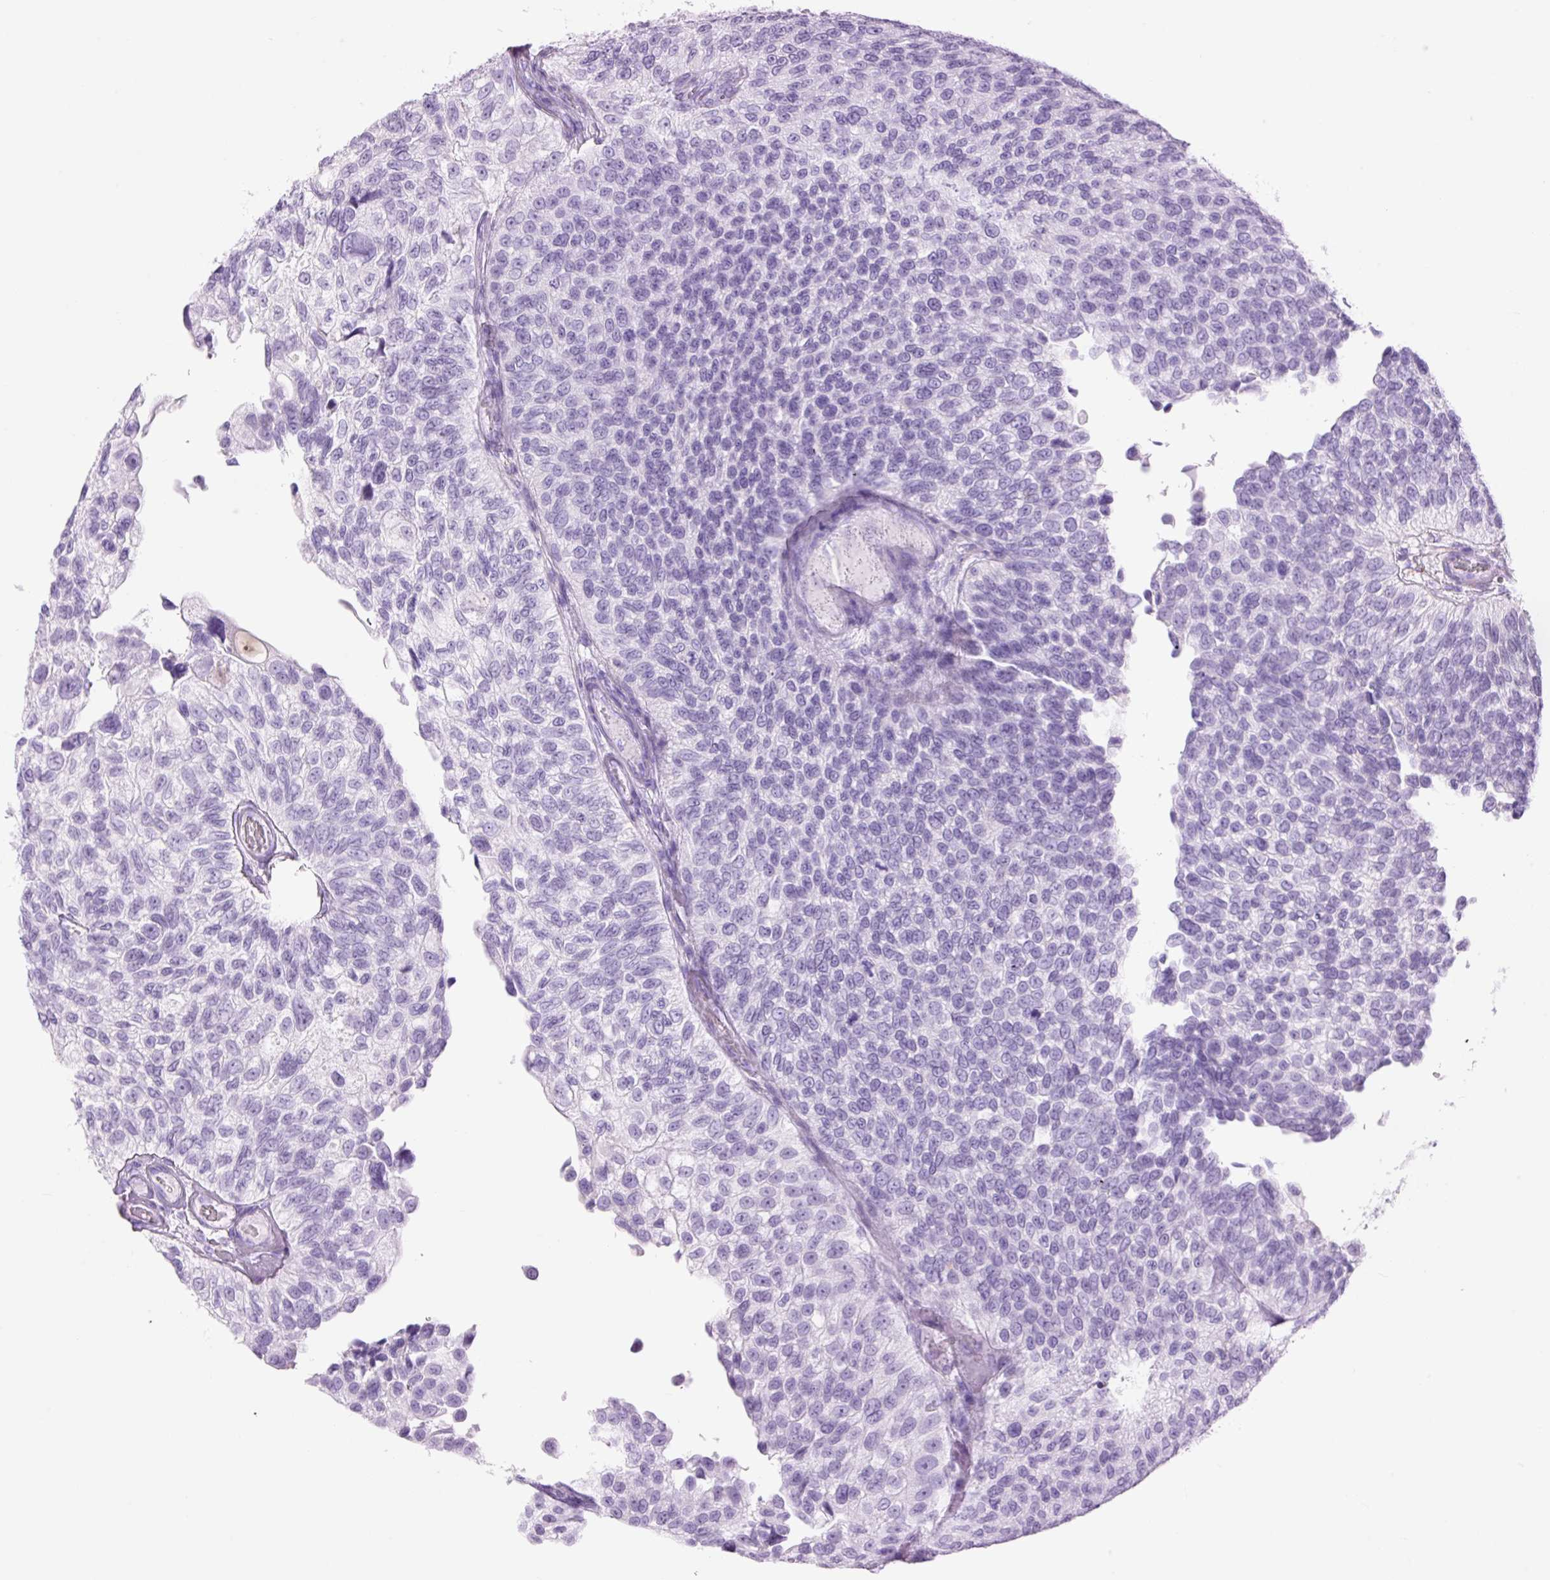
{"staining": {"intensity": "negative", "quantity": "none", "location": "none"}, "tissue": "urothelial cancer", "cell_type": "Tumor cells", "image_type": "cancer", "snomed": [{"axis": "morphology", "description": "Urothelial carcinoma, NOS"}, {"axis": "topography", "description": "Urinary bladder"}], "caption": "IHC photomicrograph of neoplastic tissue: human urothelial cancer stained with DAB (3,3'-diaminobenzidine) exhibits no significant protein expression in tumor cells.", "gene": "LYZ", "patient": {"sex": "male", "age": 87}}